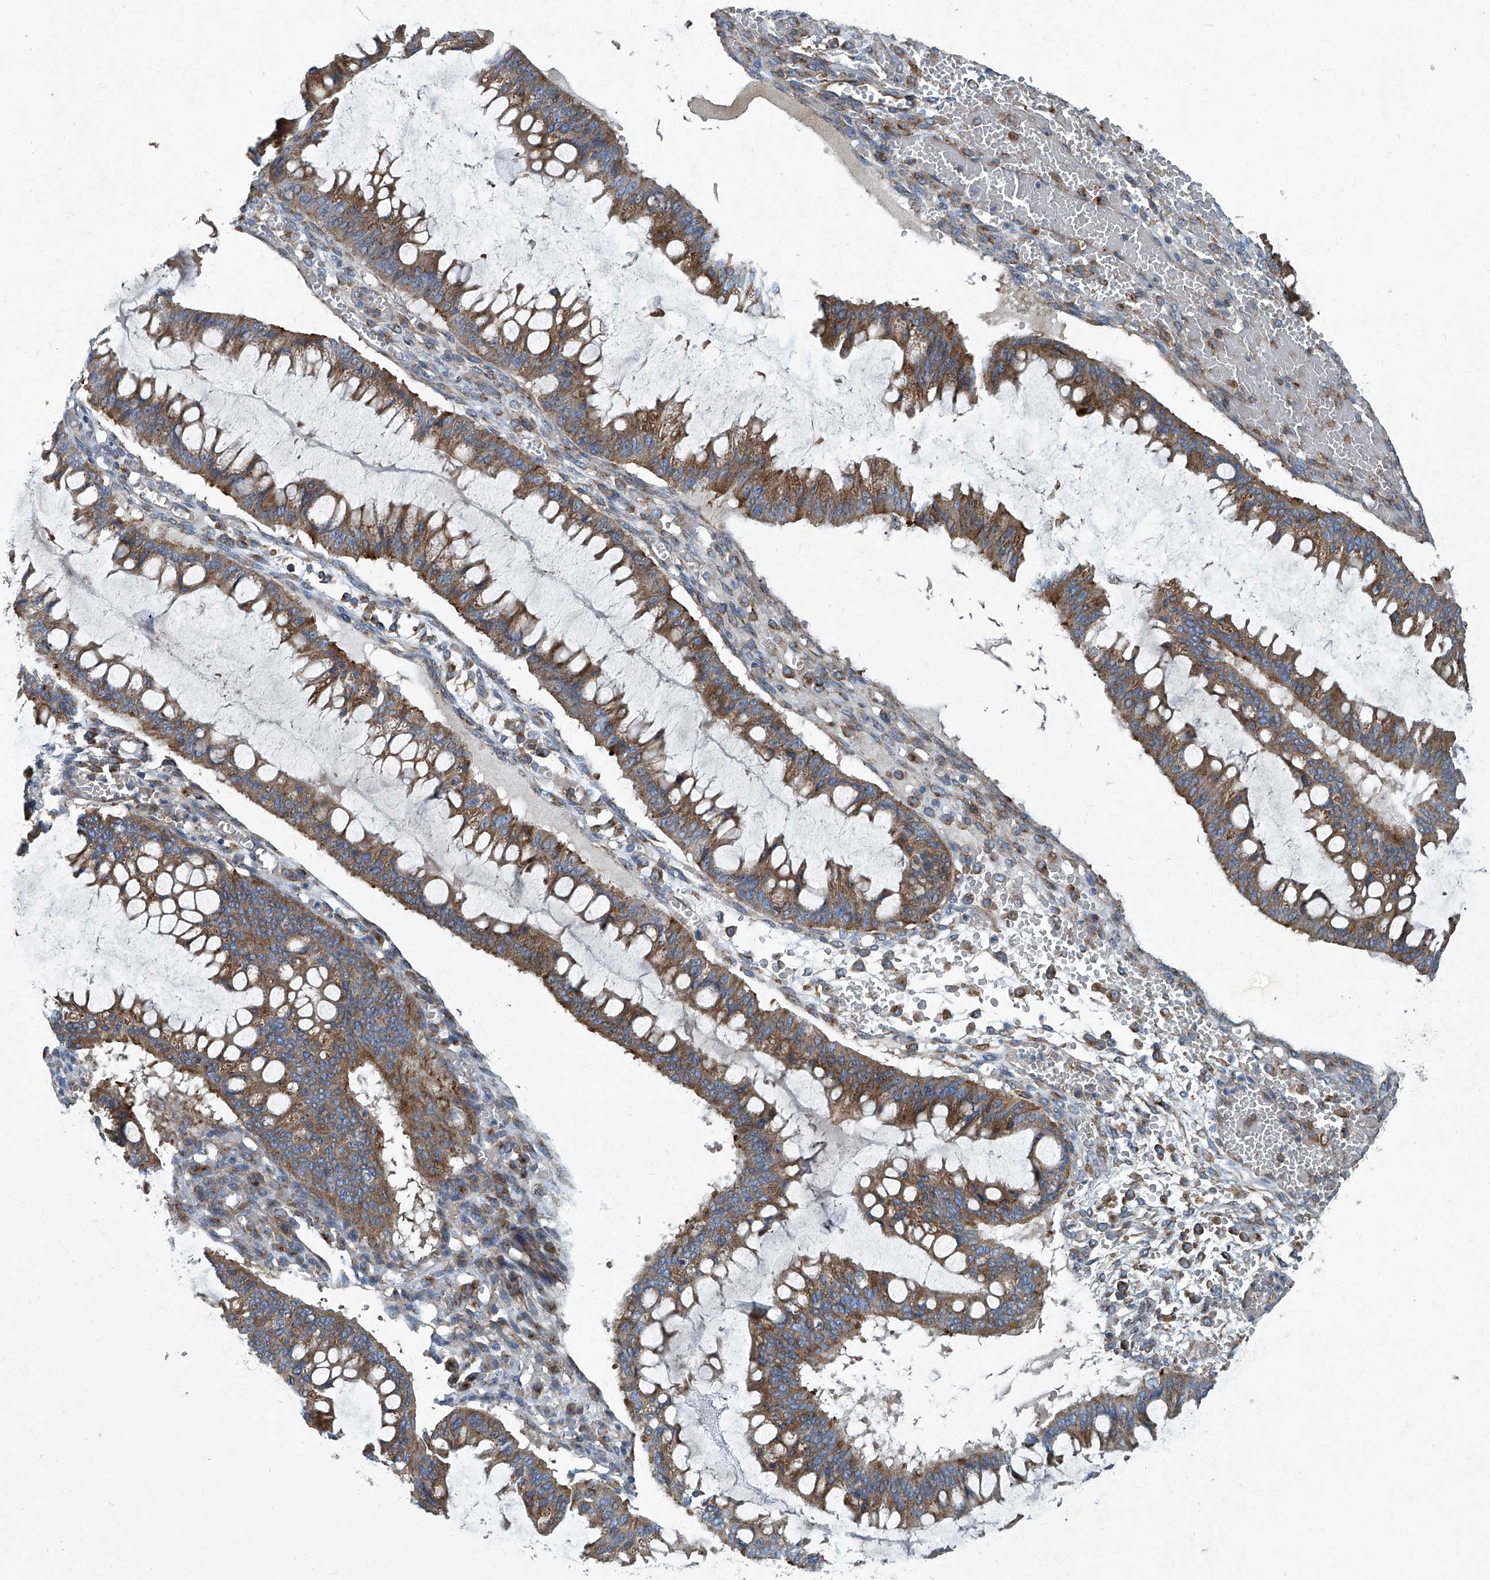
{"staining": {"intensity": "moderate", "quantity": ">75%", "location": "cytoplasmic/membranous"}, "tissue": "ovarian cancer", "cell_type": "Tumor cells", "image_type": "cancer", "snomed": [{"axis": "morphology", "description": "Cystadenocarcinoma, mucinous, NOS"}, {"axis": "topography", "description": "Ovary"}], "caption": "A histopathology image of ovarian cancer stained for a protein displays moderate cytoplasmic/membranous brown staining in tumor cells.", "gene": "PIGH", "patient": {"sex": "female", "age": 73}}